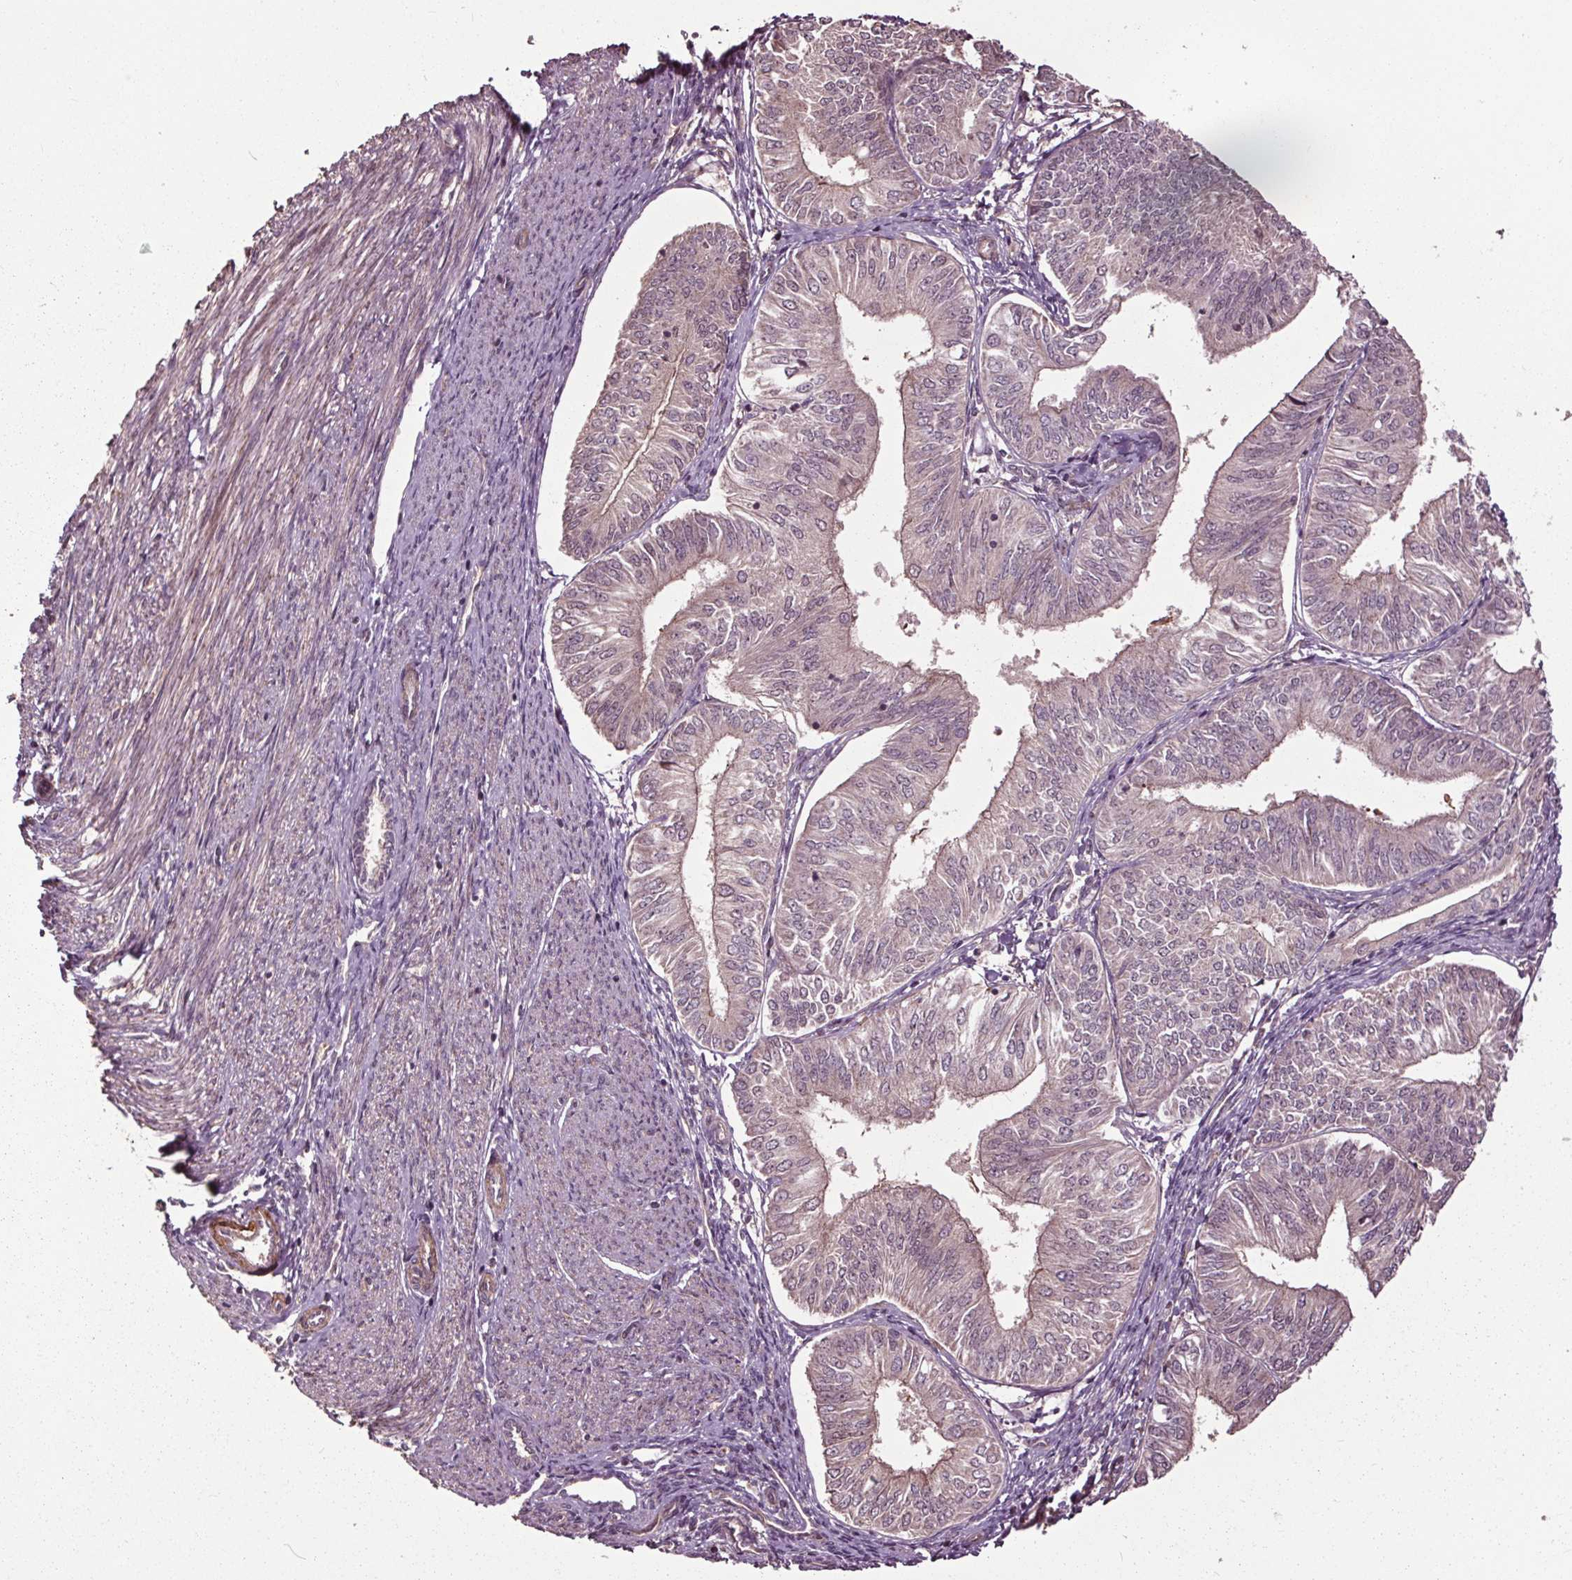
{"staining": {"intensity": "negative", "quantity": "none", "location": "none"}, "tissue": "endometrial cancer", "cell_type": "Tumor cells", "image_type": "cancer", "snomed": [{"axis": "morphology", "description": "Adenocarcinoma, NOS"}, {"axis": "topography", "description": "Endometrium"}], "caption": "The IHC micrograph has no significant expression in tumor cells of endometrial adenocarcinoma tissue. (Stains: DAB IHC with hematoxylin counter stain, Microscopy: brightfield microscopy at high magnification).", "gene": "CEP95", "patient": {"sex": "female", "age": 58}}